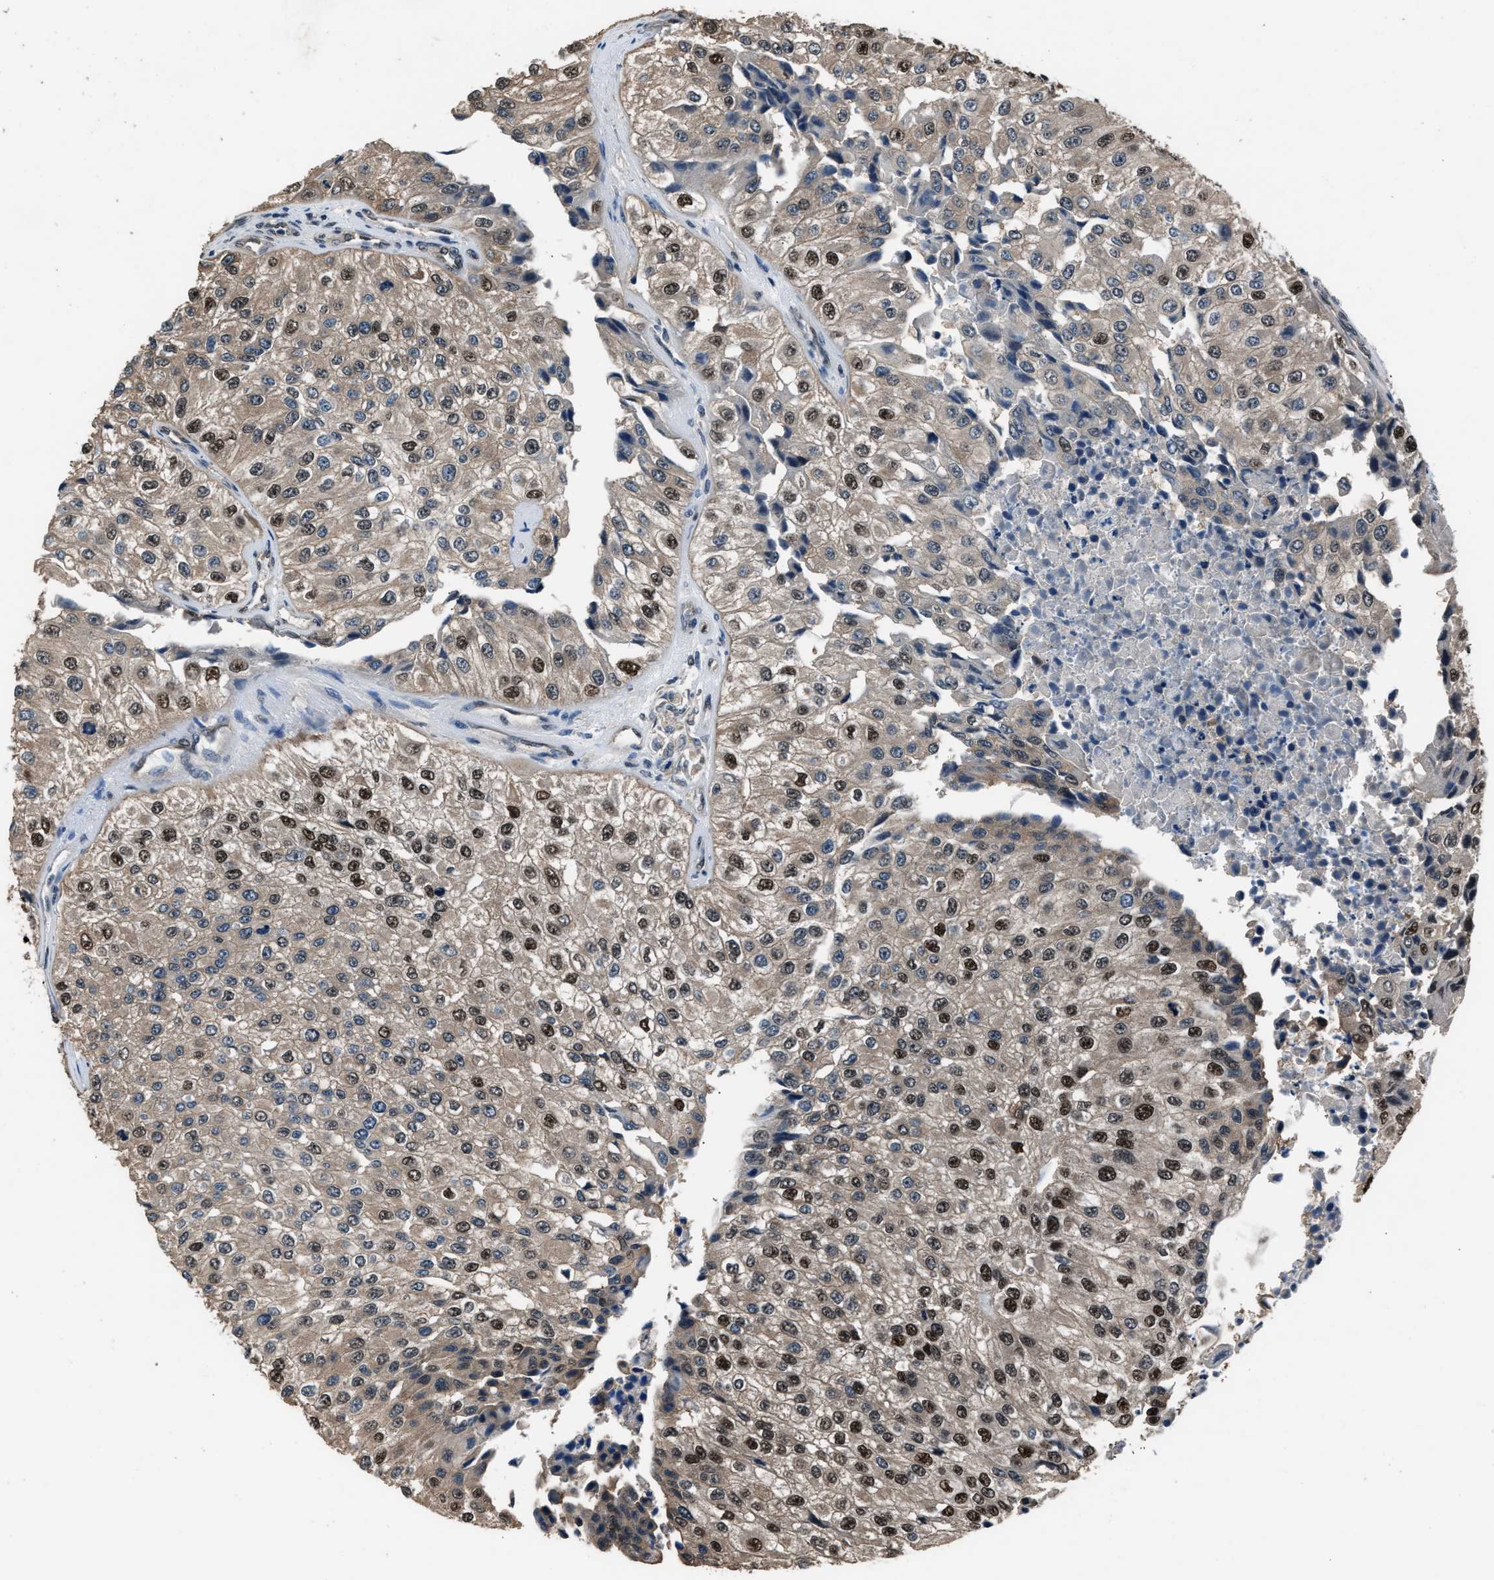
{"staining": {"intensity": "strong", "quantity": "25%-75%", "location": "cytoplasmic/membranous,nuclear"}, "tissue": "urothelial cancer", "cell_type": "Tumor cells", "image_type": "cancer", "snomed": [{"axis": "morphology", "description": "Urothelial carcinoma, High grade"}, {"axis": "topography", "description": "Kidney"}, {"axis": "topography", "description": "Urinary bladder"}], "caption": "A high-resolution photomicrograph shows IHC staining of urothelial carcinoma (high-grade), which shows strong cytoplasmic/membranous and nuclear positivity in about 25%-75% of tumor cells.", "gene": "DFFA", "patient": {"sex": "male", "age": 77}}